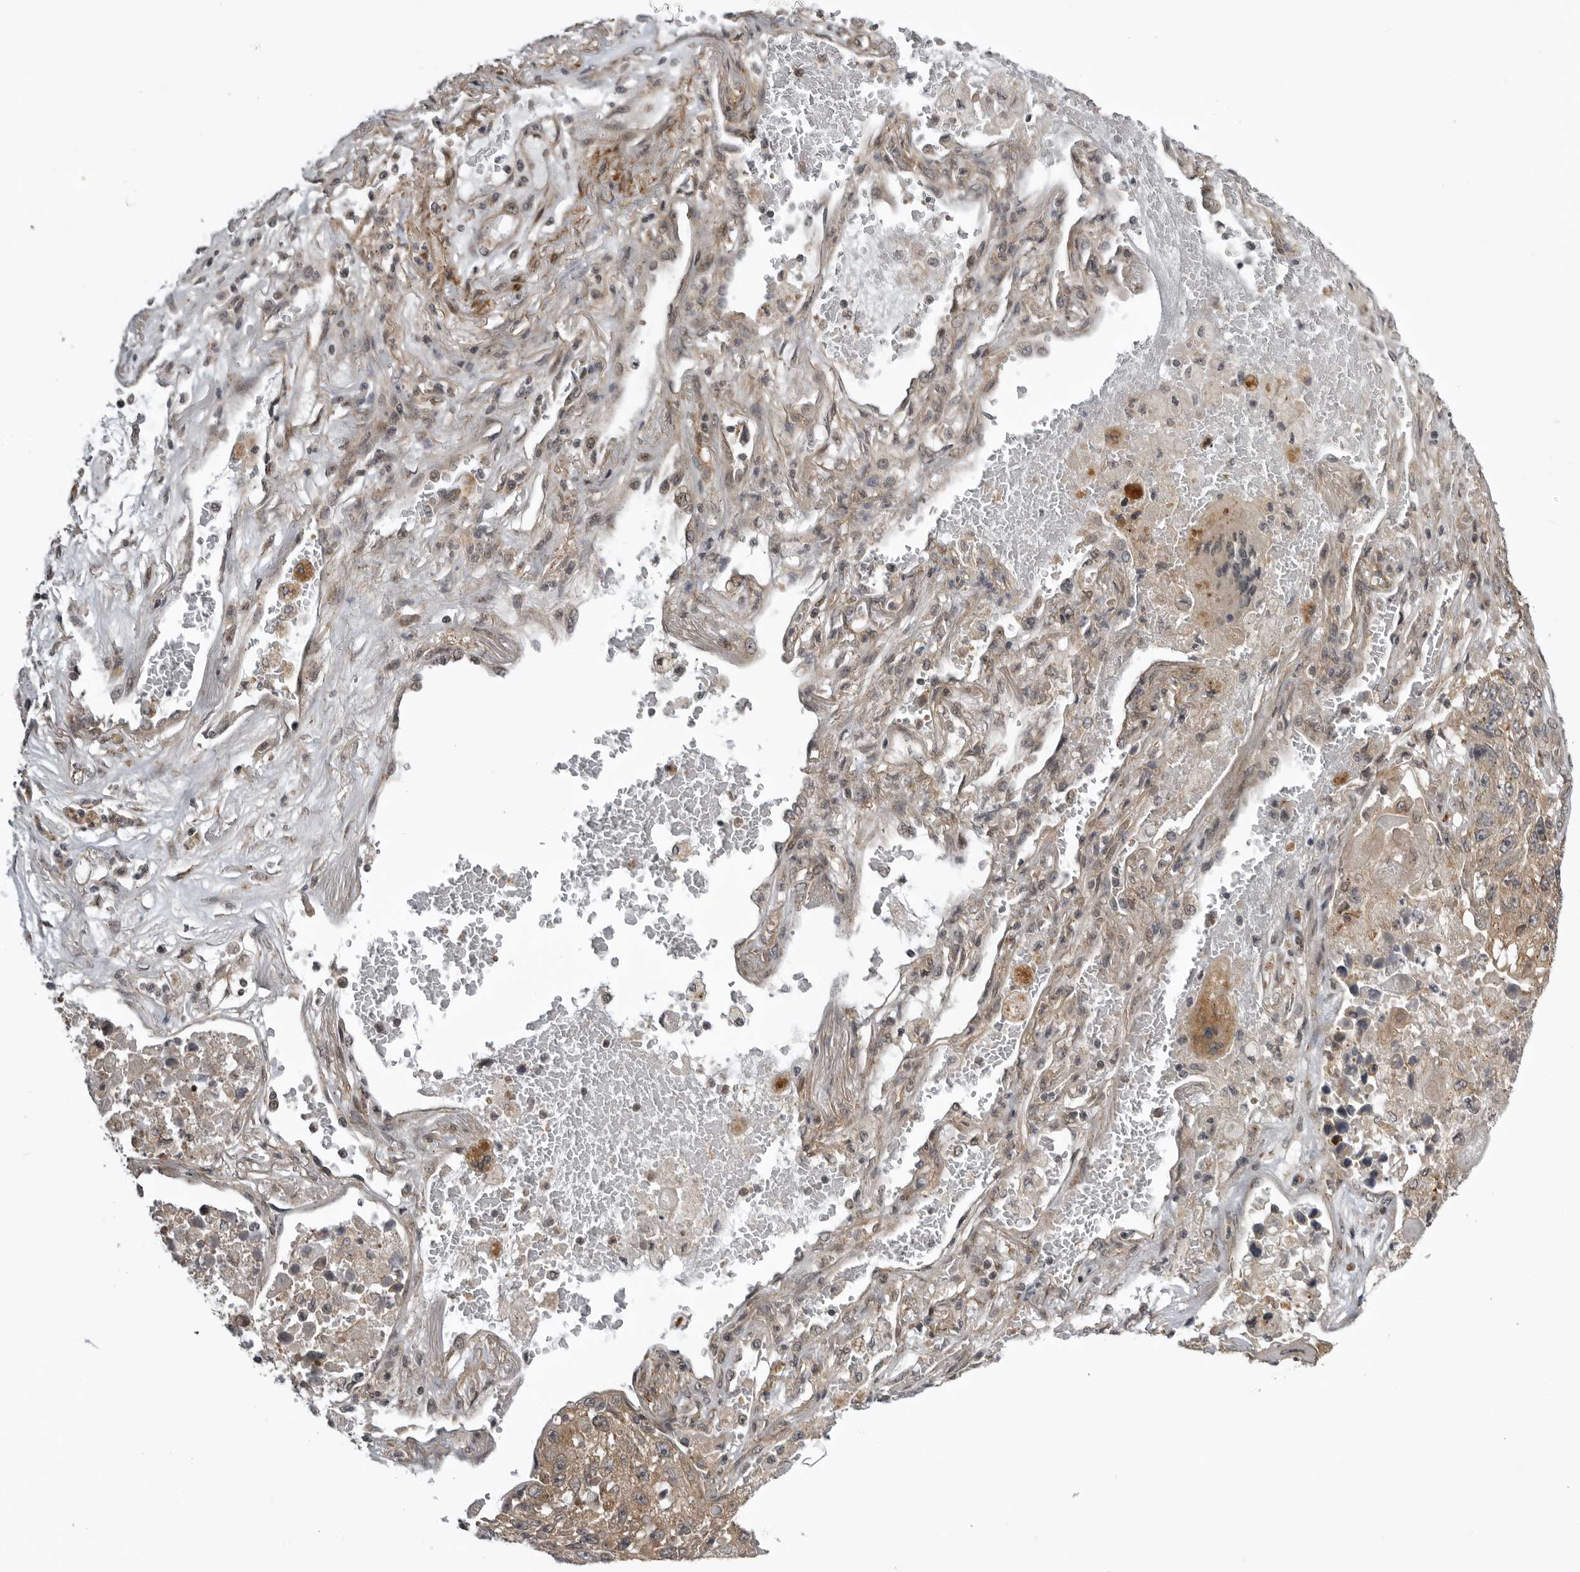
{"staining": {"intensity": "moderate", "quantity": ">75%", "location": "cytoplasmic/membranous"}, "tissue": "lung cancer", "cell_type": "Tumor cells", "image_type": "cancer", "snomed": [{"axis": "morphology", "description": "Squamous cell carcinoma, NOS"}, {"axis": "topography", "description": "Lung"}], "caption": "IHC photomicrograph of human lung cancer (squamous cell carcinoma) stained for a protein (brown), which demonstrates medium levels of moderate cytoplasmic/membranous positivity in about >75% of tumor cells.", "gene": "SNX16", "patient": {"sex": "male", "age": 61}}